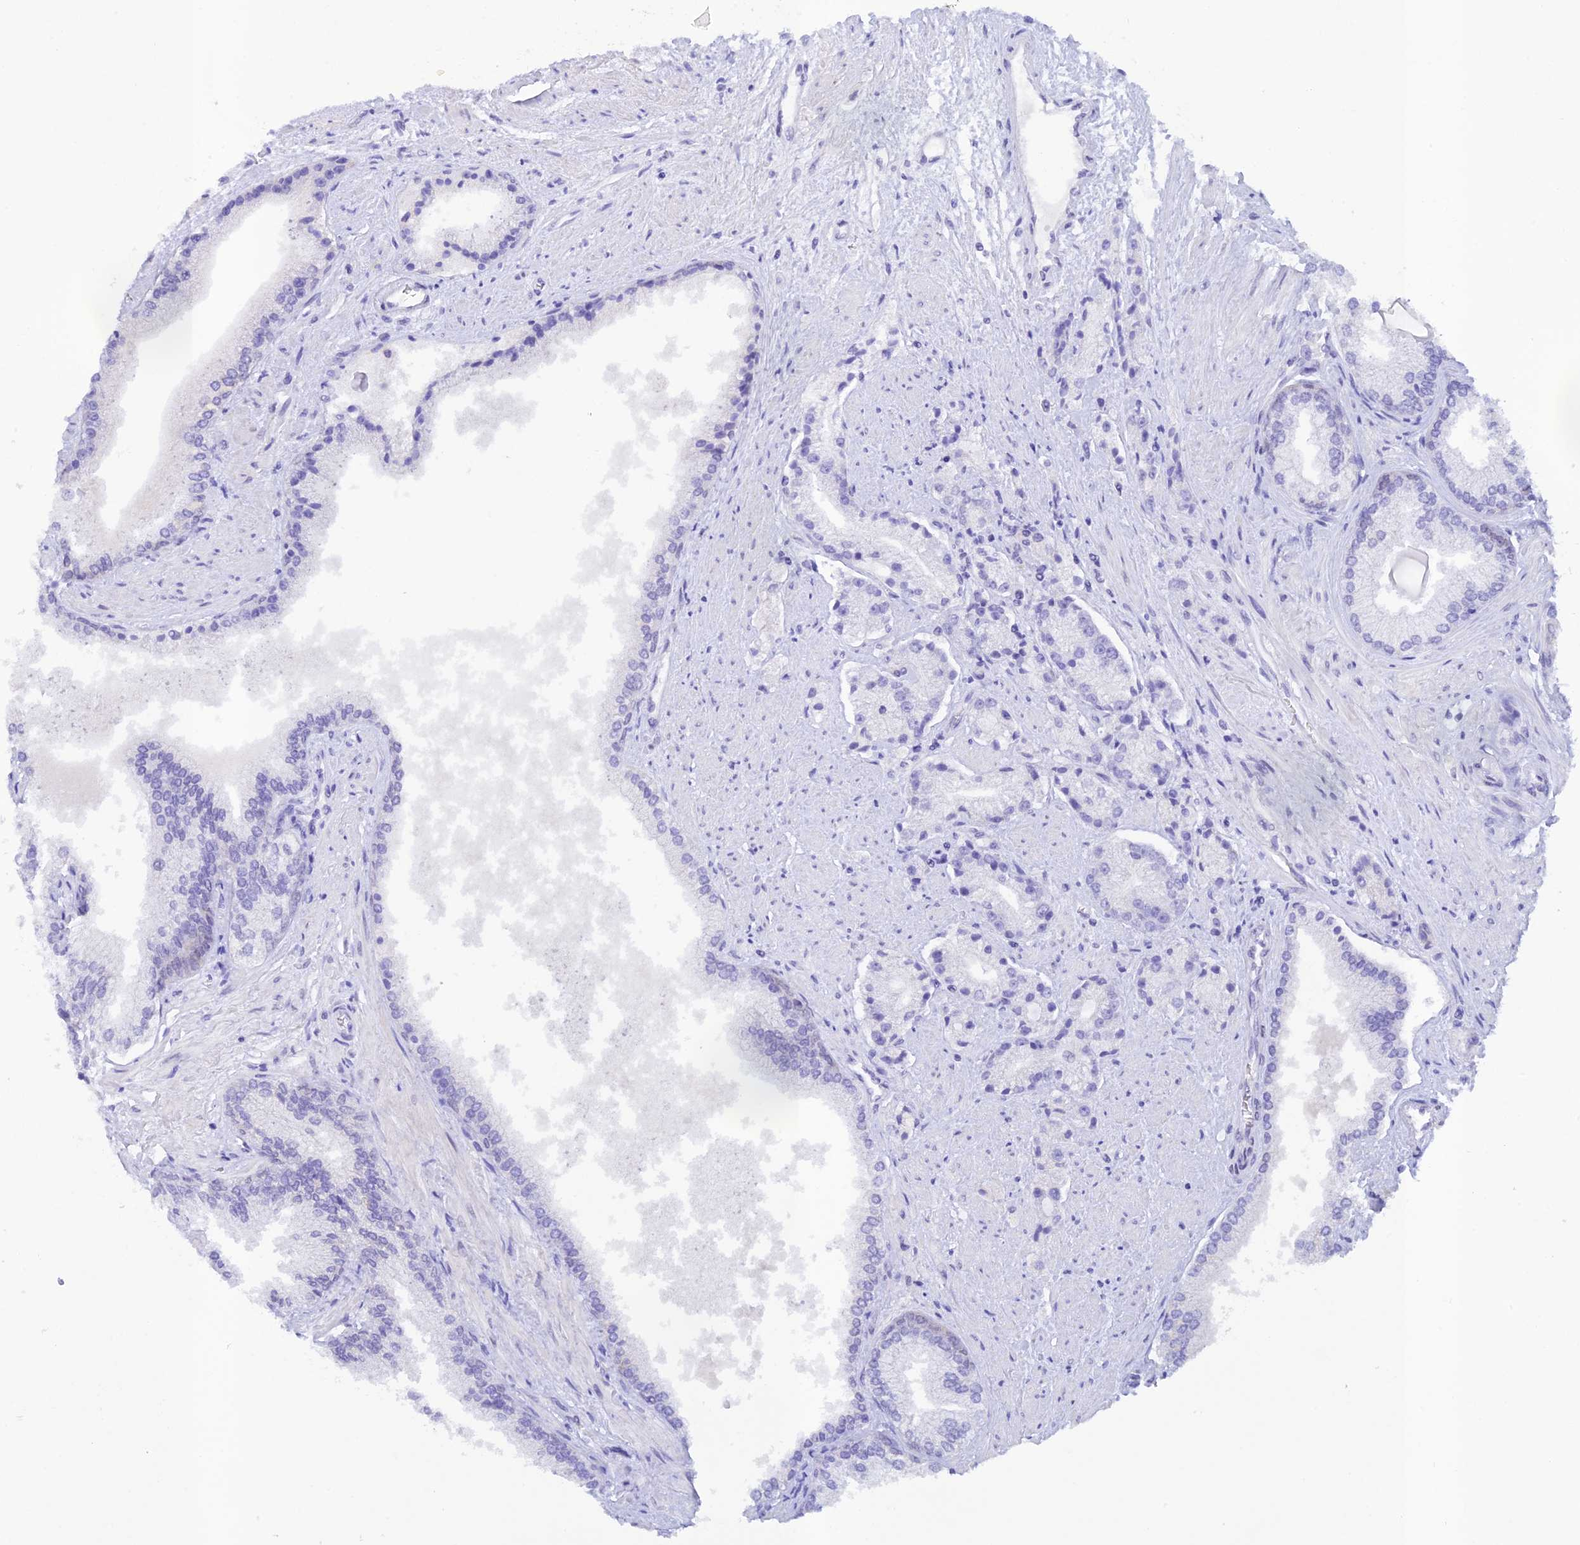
{"staining": {"intensity": "negative", "quantity": "none", "location": "none"}, "tissue": "prostate cancer", "cell_type": "Tumor cells", "image_type": "cancer", "snomed": [{"axis": "morphology", "description": "Adenocarcinoma, High grade"}, {"axis": "topography", "description": "Prostate"}], "caption": "Prostate high-grade adenocarcinoma stained for a protein using immunohistochemistry (IHC) demonstrates no staining tumor cells.", "gene": "THAP11", "patient": {"sex": "male", "age": 67}}